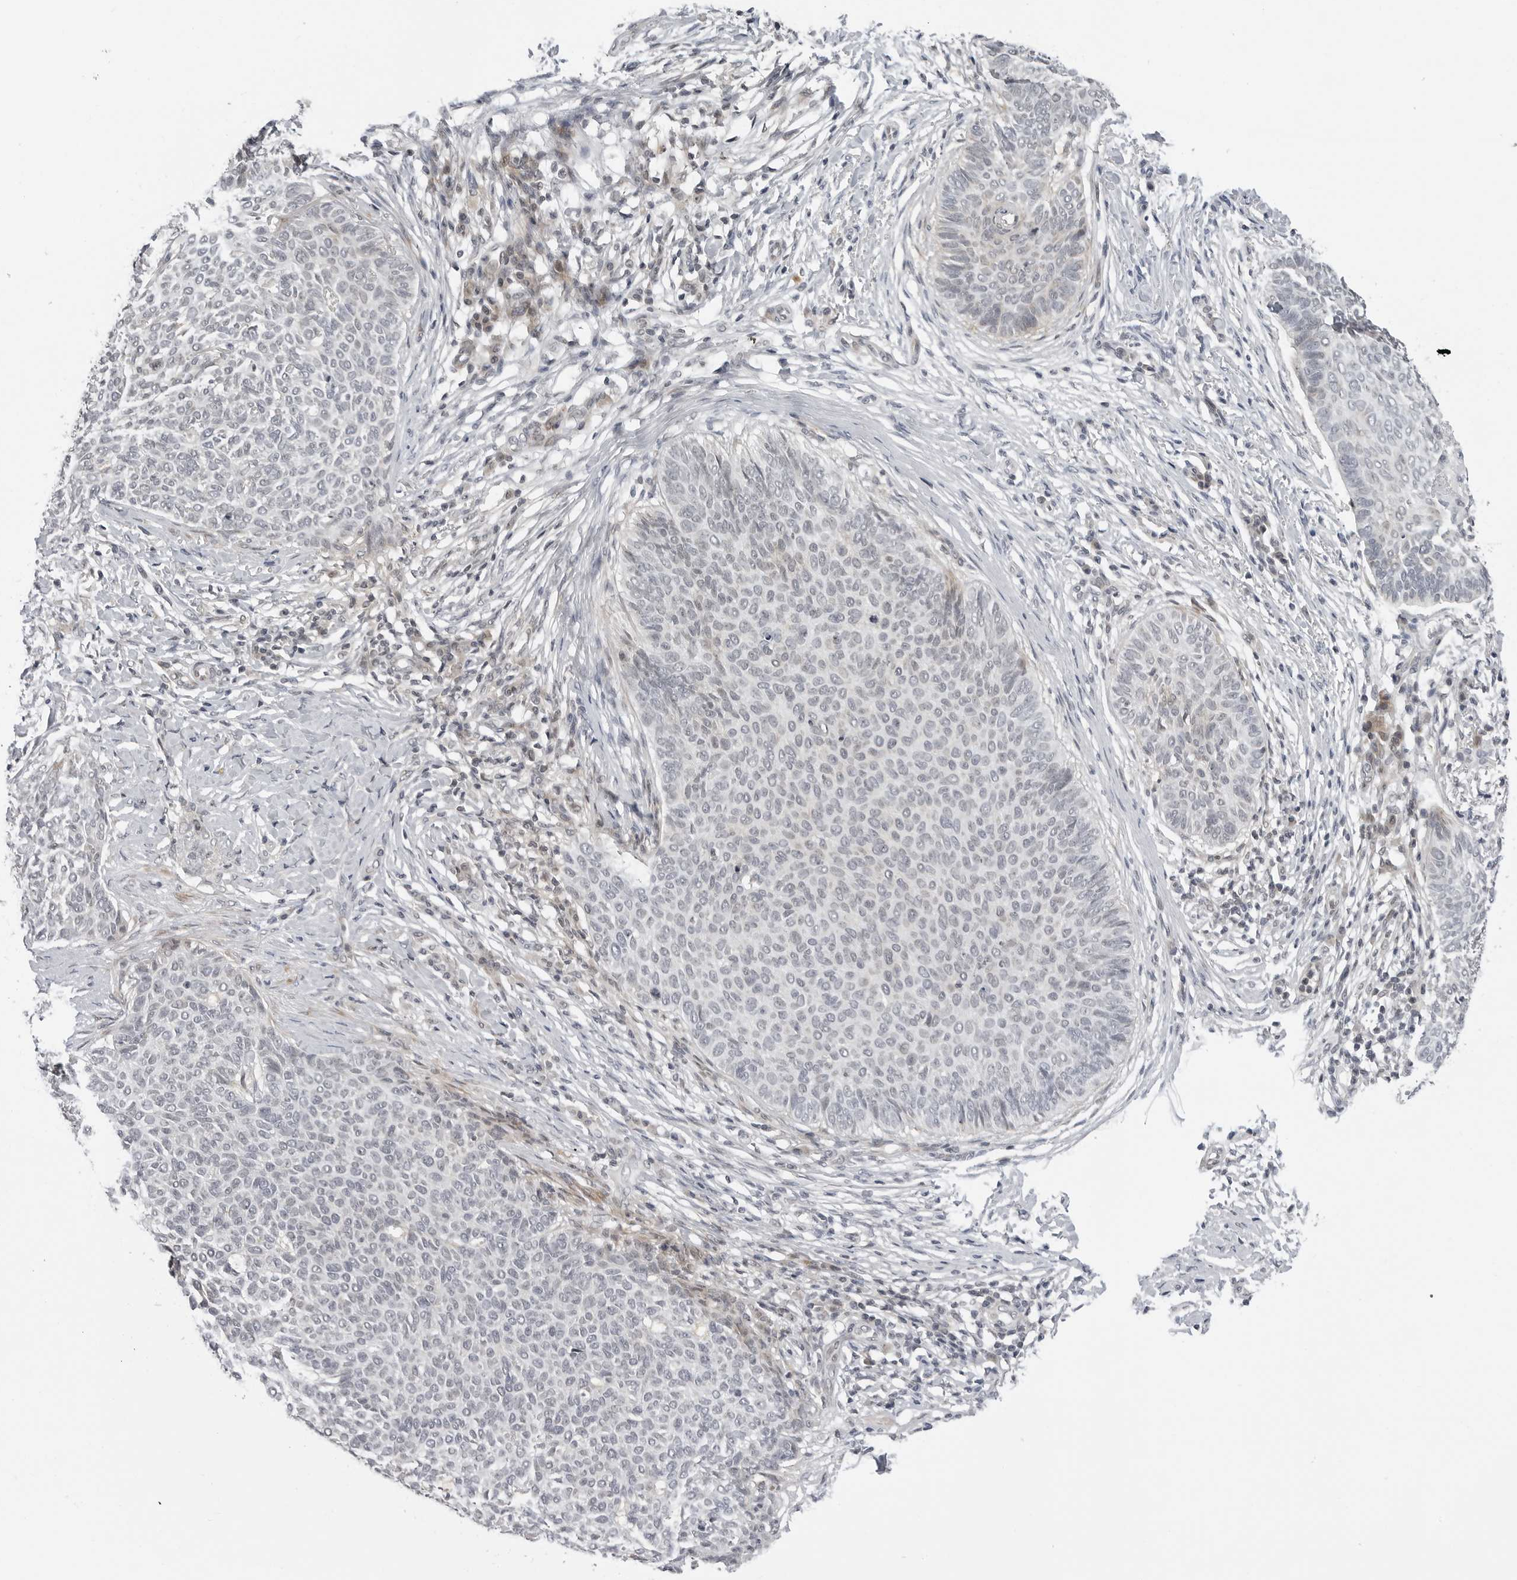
{"staining": {"intensity": "negative", "quantity": "none", "location": "none"}, "tissue": "skin cancer", "cell_type": "Tumor cells", "image_type": "cancer", "snomed": [{"axis": "morphology", "description": "Normal tissue, NOS"}, {"axis": "morphology", "description": "Basal cell carcinoma"}, {"axis": "topography", "description": "Skin"}], "caption": "This is an IHC micrograph of human skin cancer. There is no staining in tumor cells.", "gene": "ADAMTS5", "patient": {"sex": "male", "age": 50}}